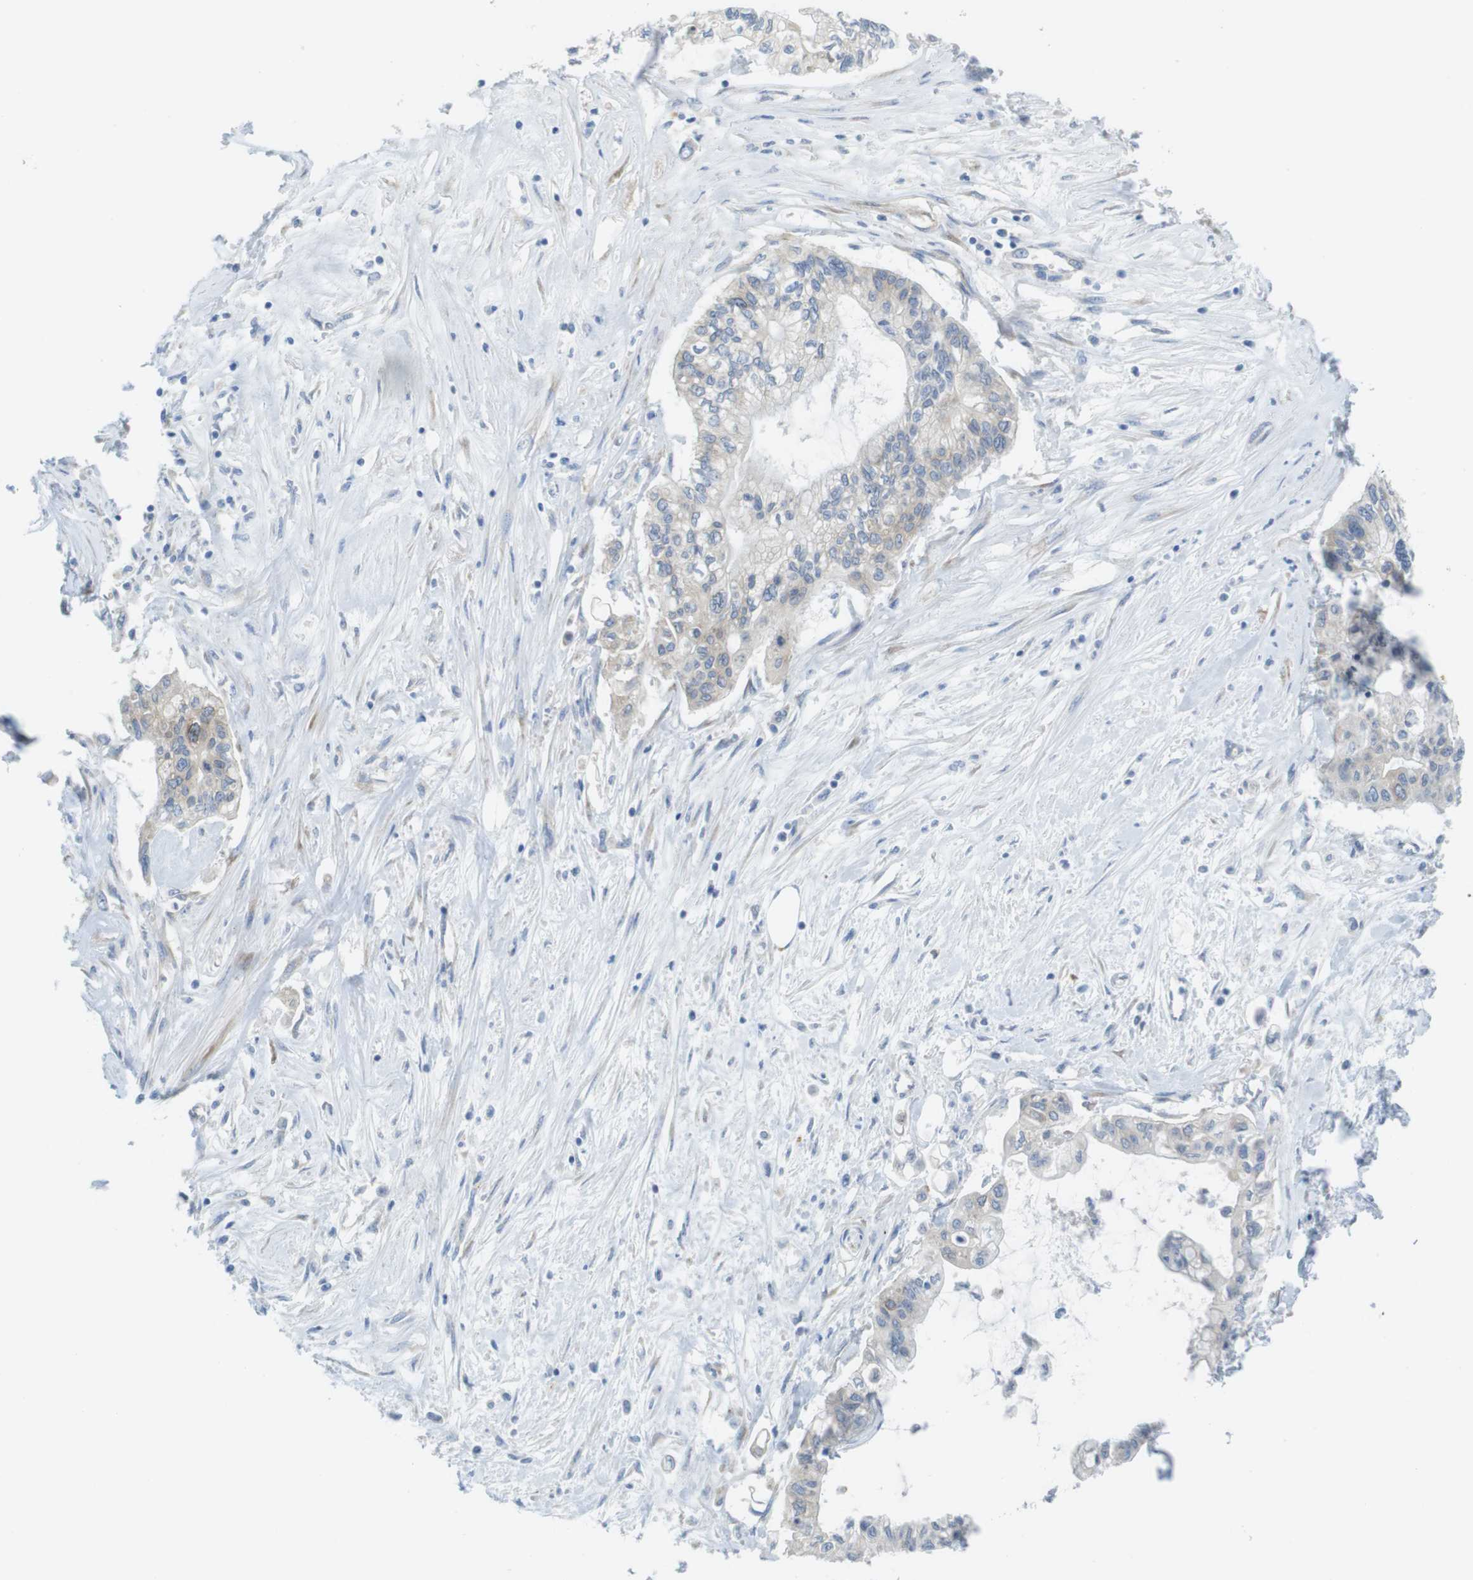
{"staining": {"intensity": "negative", "quantity": "none", "location": "none"}, "tissue": "pancreatic cancer", "cell_type": "Tumor cells", "image_type": "cancer", "snomed": [{"axis": "morphology", "description": "Adenocarcinoma, NOS"}, {"axis": "topography", "description": "Pancreas"}], "caption": "Tumor cells are negative for brown protein staining in pancreatic cancer (adenocarcinoma). (DAB (3,3'-diaminobenzidine) IHC, high magnification).", "gene": "TMEM234", "patient": {"sex": "female", "age": 77}}